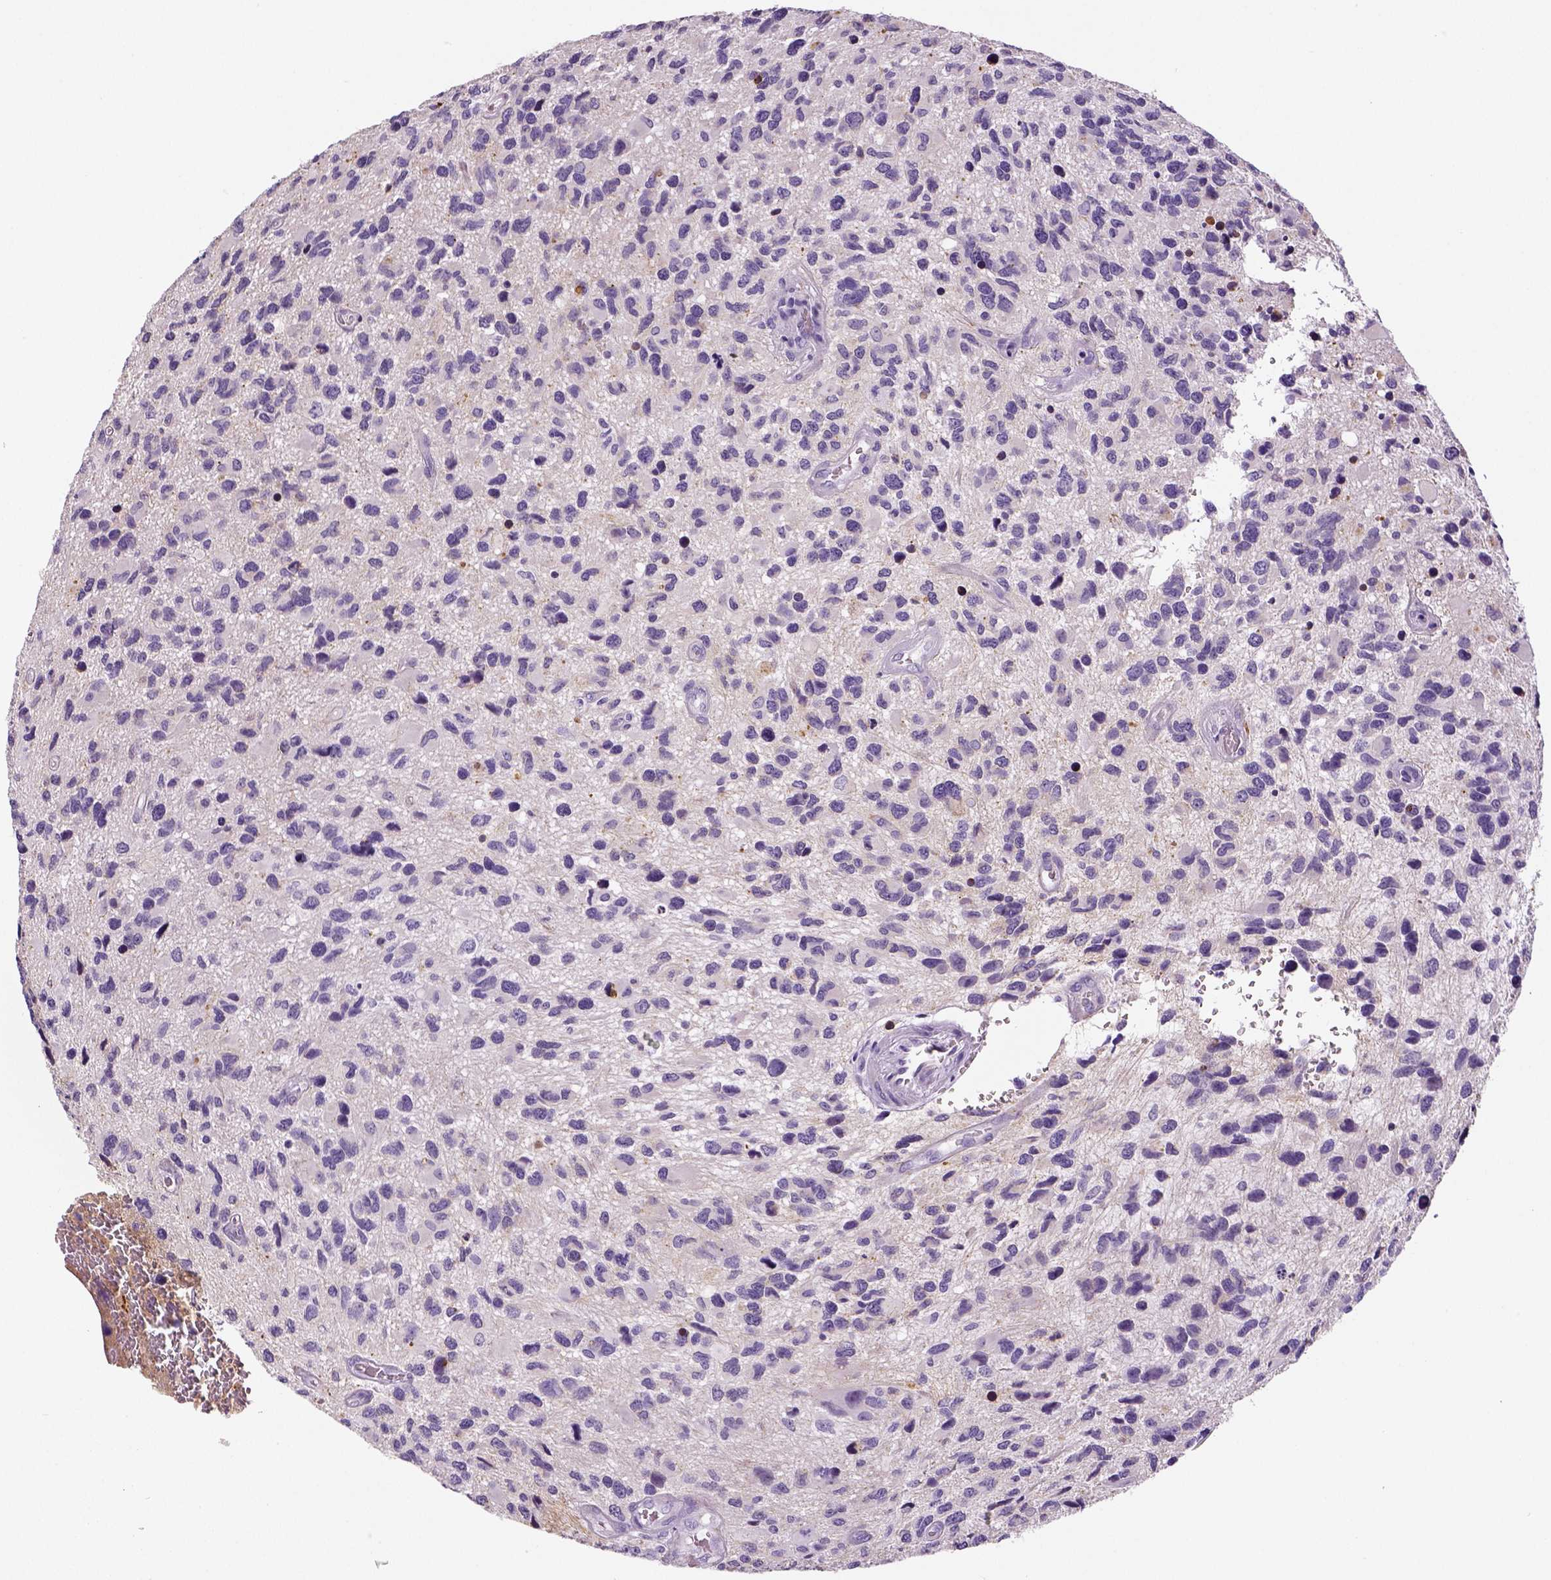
{"staining": {"intensity": "negative", "quantity": "none", "location": "none"}, "tissue": "glioma", "cell_type": "Tumor cells", "image_type": "cancer", "snomed": [{"axis": "morphology", "description": "Glioma, malignant, NOS"}, {"axis": "morphology", "description": "Glioma, malignant, High grade"}, {"axis": "topography", "description": "Brain"}], "caption": "A high-resolution image shows IHC staining of glioma, which reveals no significant expression in tumor cells.", "gene": "TSPAN7", "patient": {"sex": "female", "age": 71}}